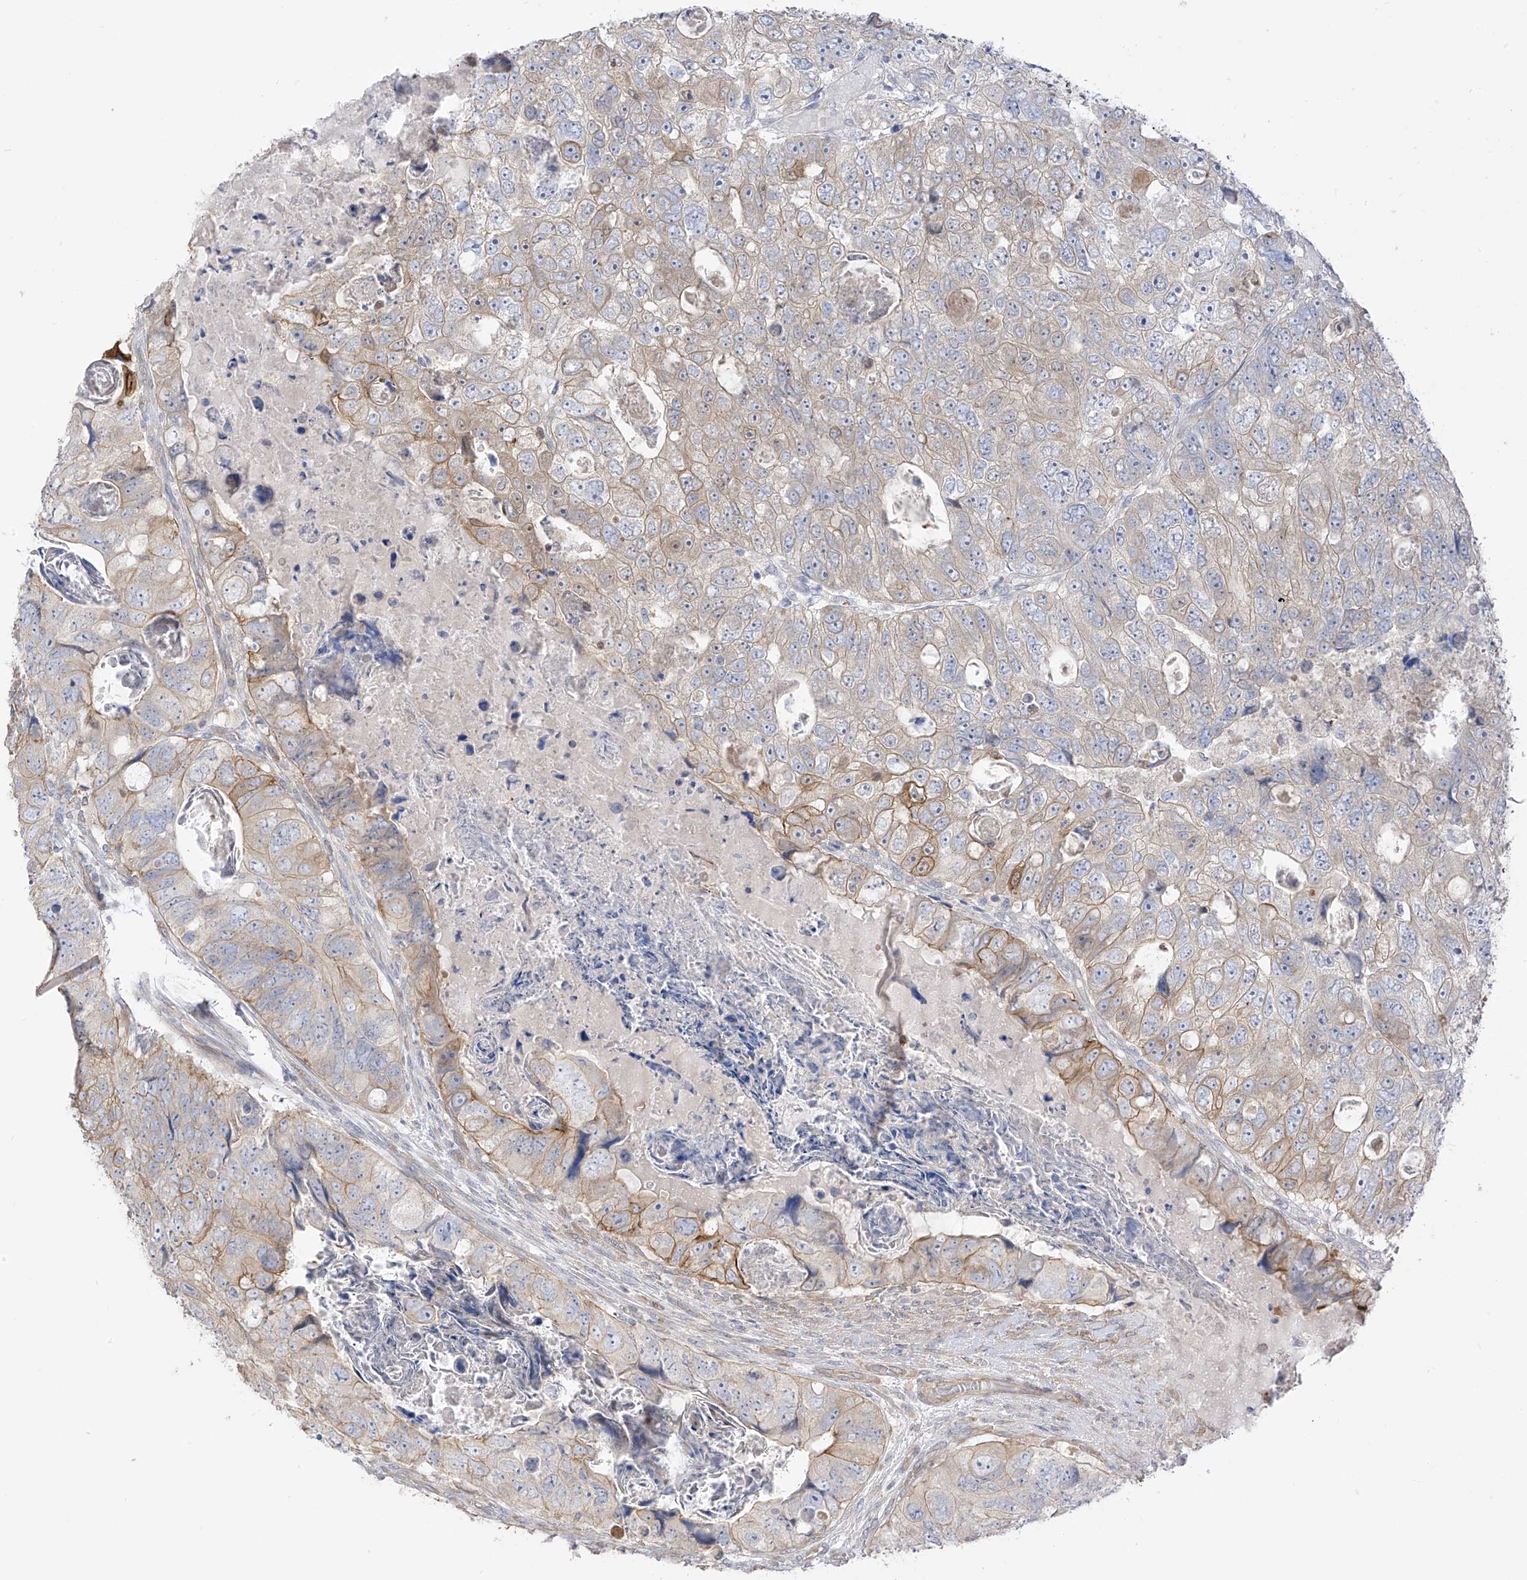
{"staining": {"intensity": "moderate", "quantity": "25%-75%", "location": "cytoplasmic/membranous"}, "tissue": "colorectal cancer", "cell_type": "Tumor cells", "image_type": "cancer", "snomed": [{"axis": "morphology", "description": "Adenocarcinoma, NOS"}, {"axis": "topography", "description": "Rectum"}], "caption": "The image displays staining of adenocarcinoma (colorectal), revealing moderate cytoplasmic/membranous protein staining (brown color) within tumor cells.", "gene": "EIPR1", "patient": {"sex": "male", "age": 59}}